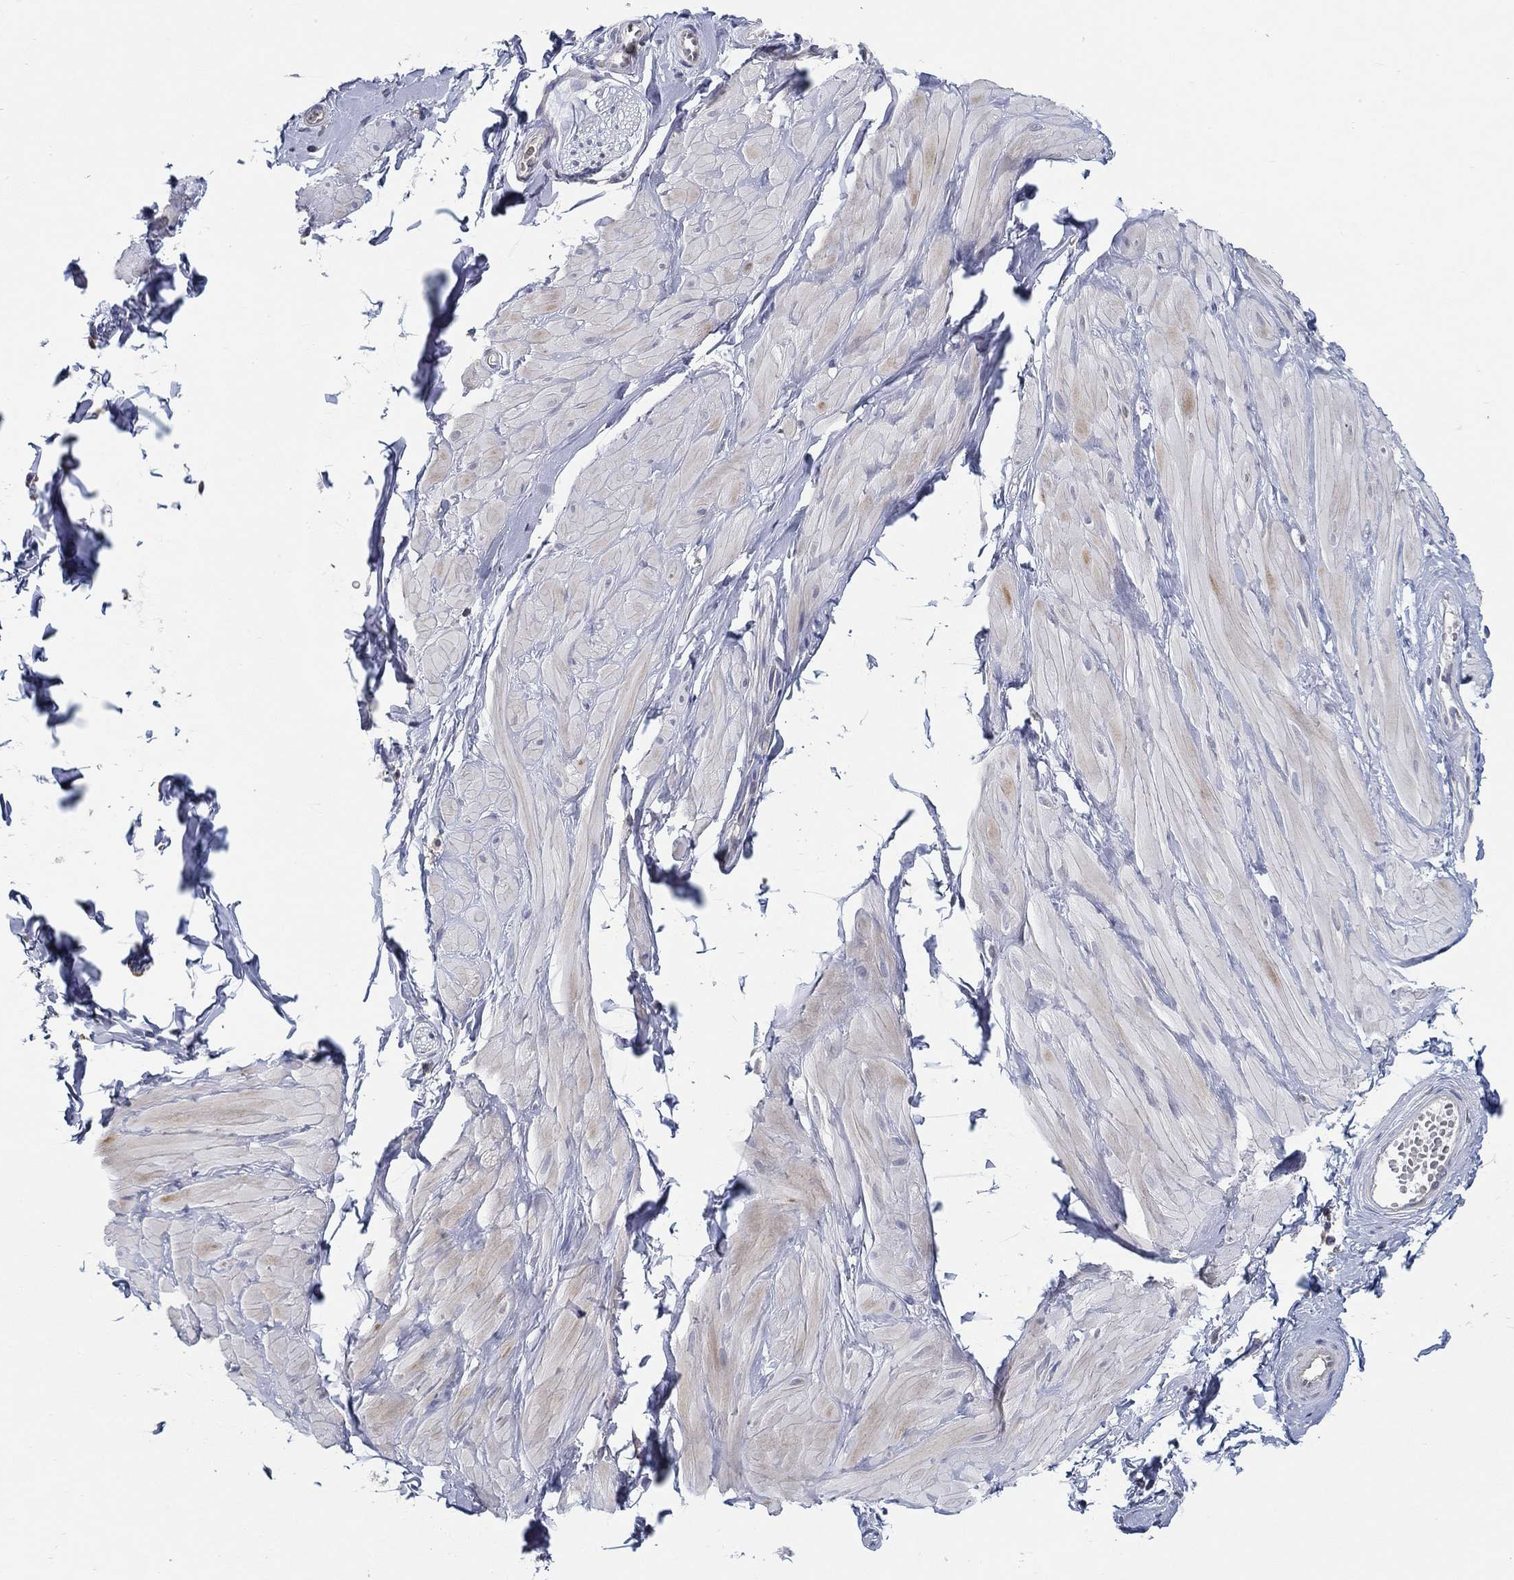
{"staining": {"intensity": "negative", "quantity": "none", "location": "none"}, "tissue": "soft tissue", "cell_type": "Fibroblasts", "image_type": "normal", "snomed": [{"axis": "morphology", "description": "Normal tissue, NOS"}, {"axis": "topography", "description": "Smooth muscle"}, {"axis": "topography", "description": "Peripheral nerve tissue"}], "caption": "Fibroblasts show no significant protein staining in normal soft tissue. Brightfield microscopy of immunohistochemistry stained with DAB (3,3'-diaminobenzidine) (brown) and hematoxylin (blue), captured at high magnification.", "gene": "ERMP1", "patient": {"sex": "male", "age": 22}}